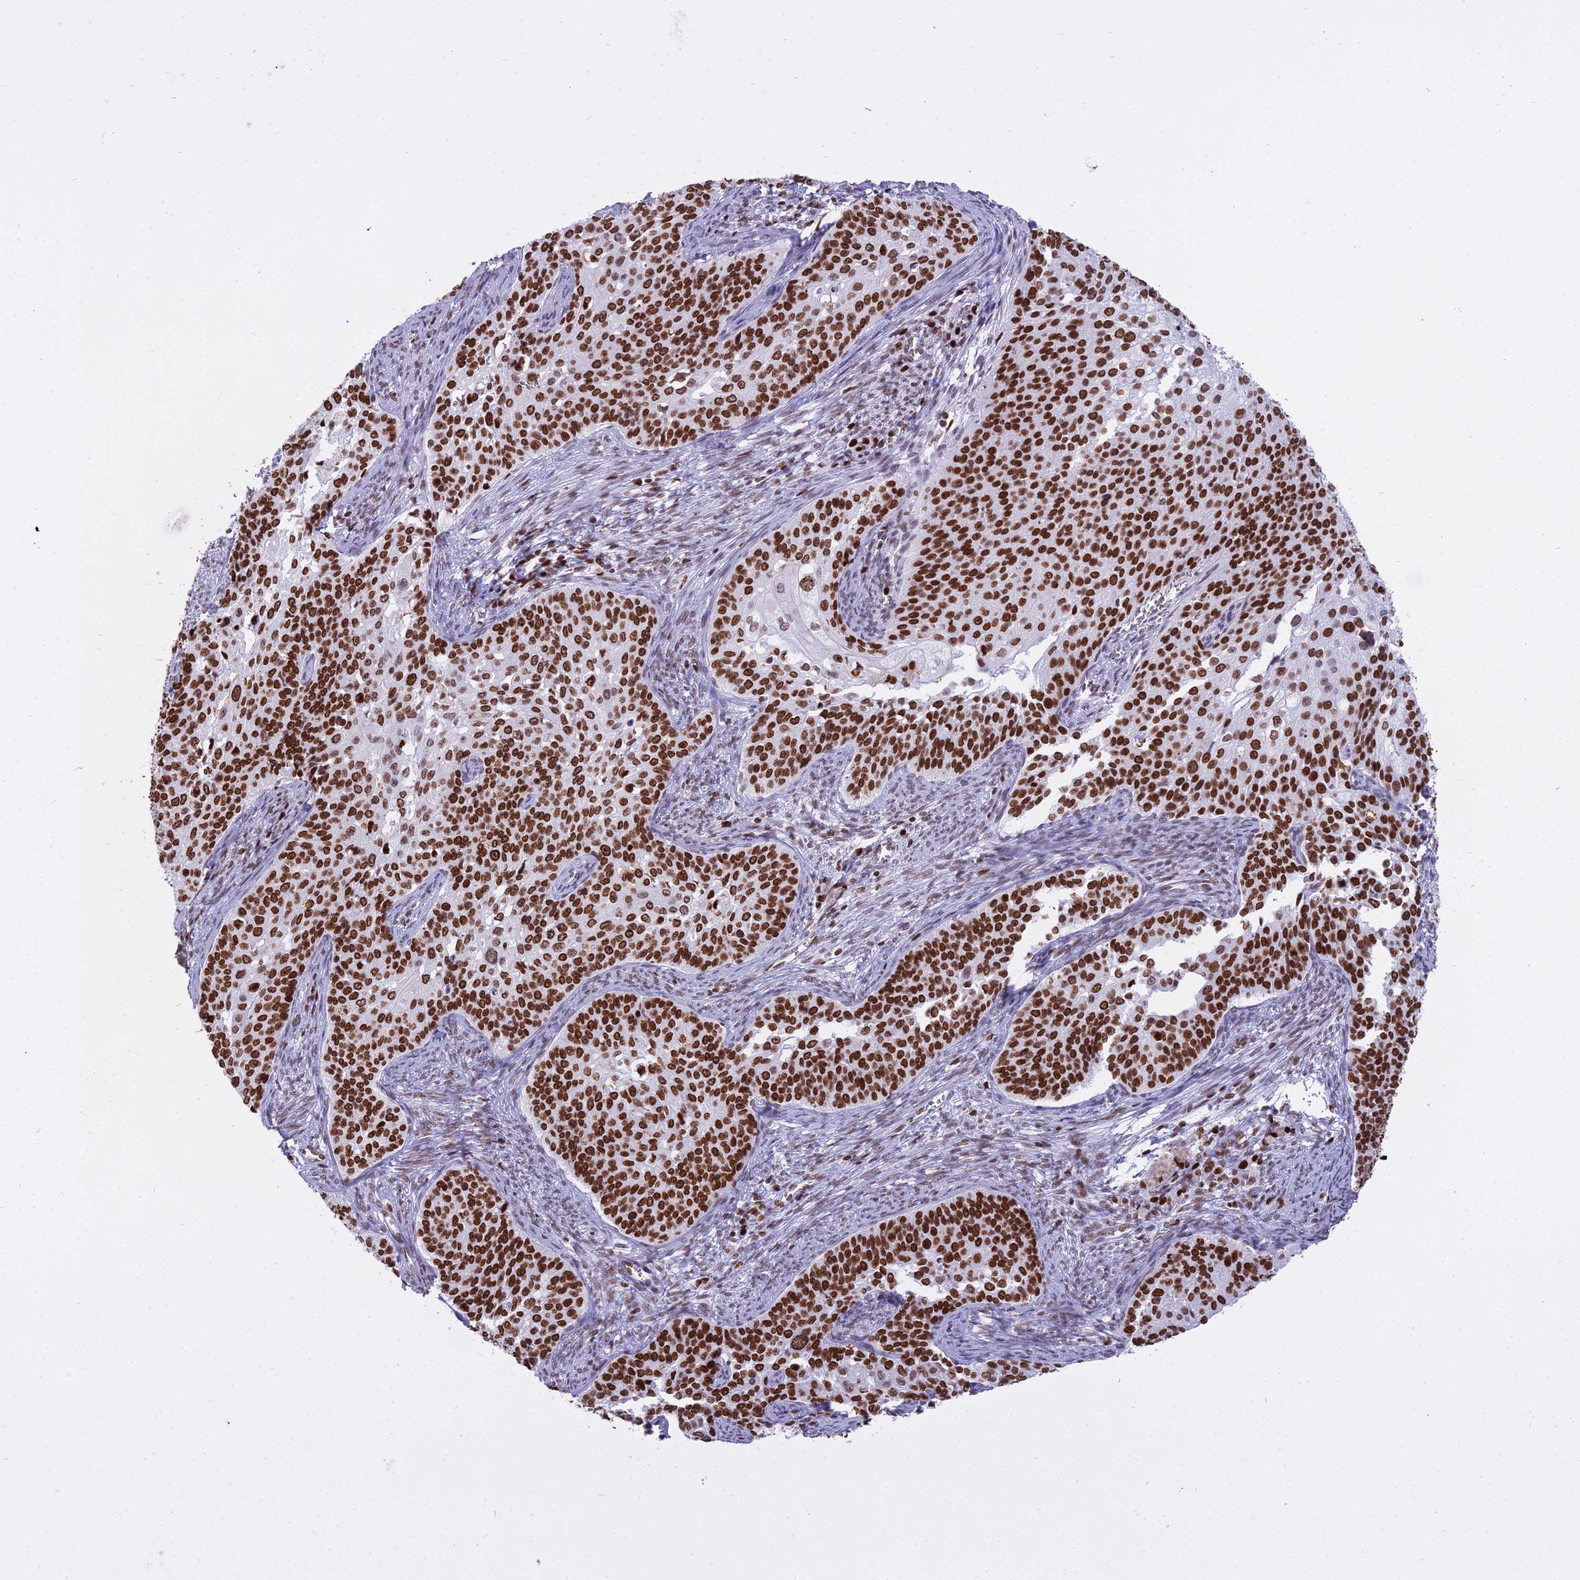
{"staining": {"intensity": "strong", "quantity": ">75%", "location": "nuclear"}, "tissue": "cervical cancer", "cell_type": "Tumor cells", "image_type": "cancer", "snomed": [{"axis": "morphology", "description": "Squamous cell carcinoma, NOS"}, {"axis": "topography", "description": "Cervix"}], "caption": "Human squamous cell carcinoma (cervical) stained with a protein marker exhibits strong staining in tumor cells.", "gene": "PARP1", "patient": {"sex": "female", "age": 44}}